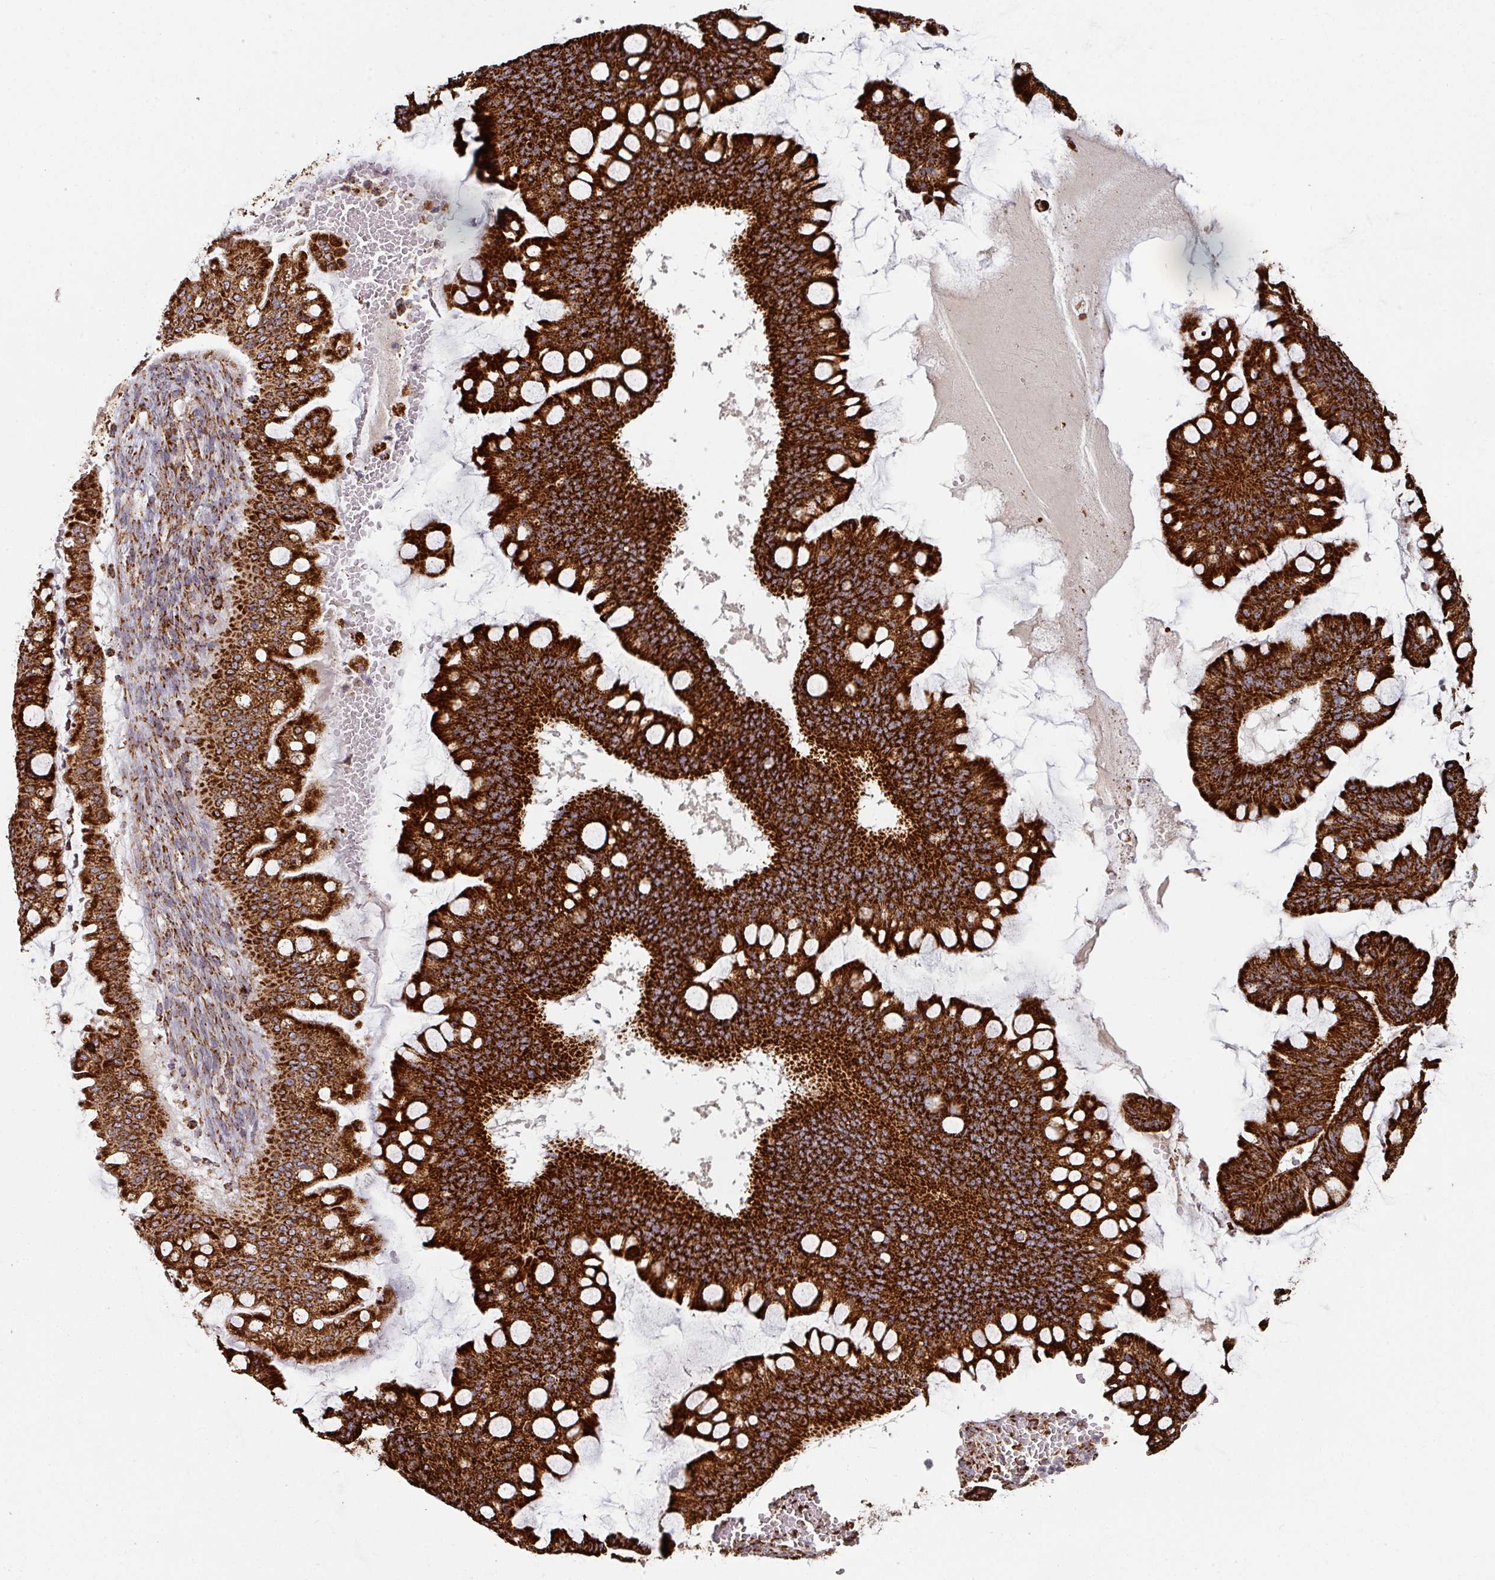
{"staining": {"intensity": "strong", "quantity": ">75%", "location": "cytoplasmic/membranous"}, "tissue": "ovarian cancer", "cell_type": "Tumor cells", "image_type": "cancer", "snomed": [{"axis": "morphology", "description": "Cystadenocarcinoma, mucinous, NOS"}, {"axis": "topography", "description": "Ovary"}], "caption": "About >75% of tumor cells in human ovarian cancer (mucinous cystadenocarcinoma) reveal strong cytoplasmic/membranous protein positivity as visualized by brown immunohistochemical staining.", "gene": "TRAP1", "patient": {"sex": "female", "age": 73}}